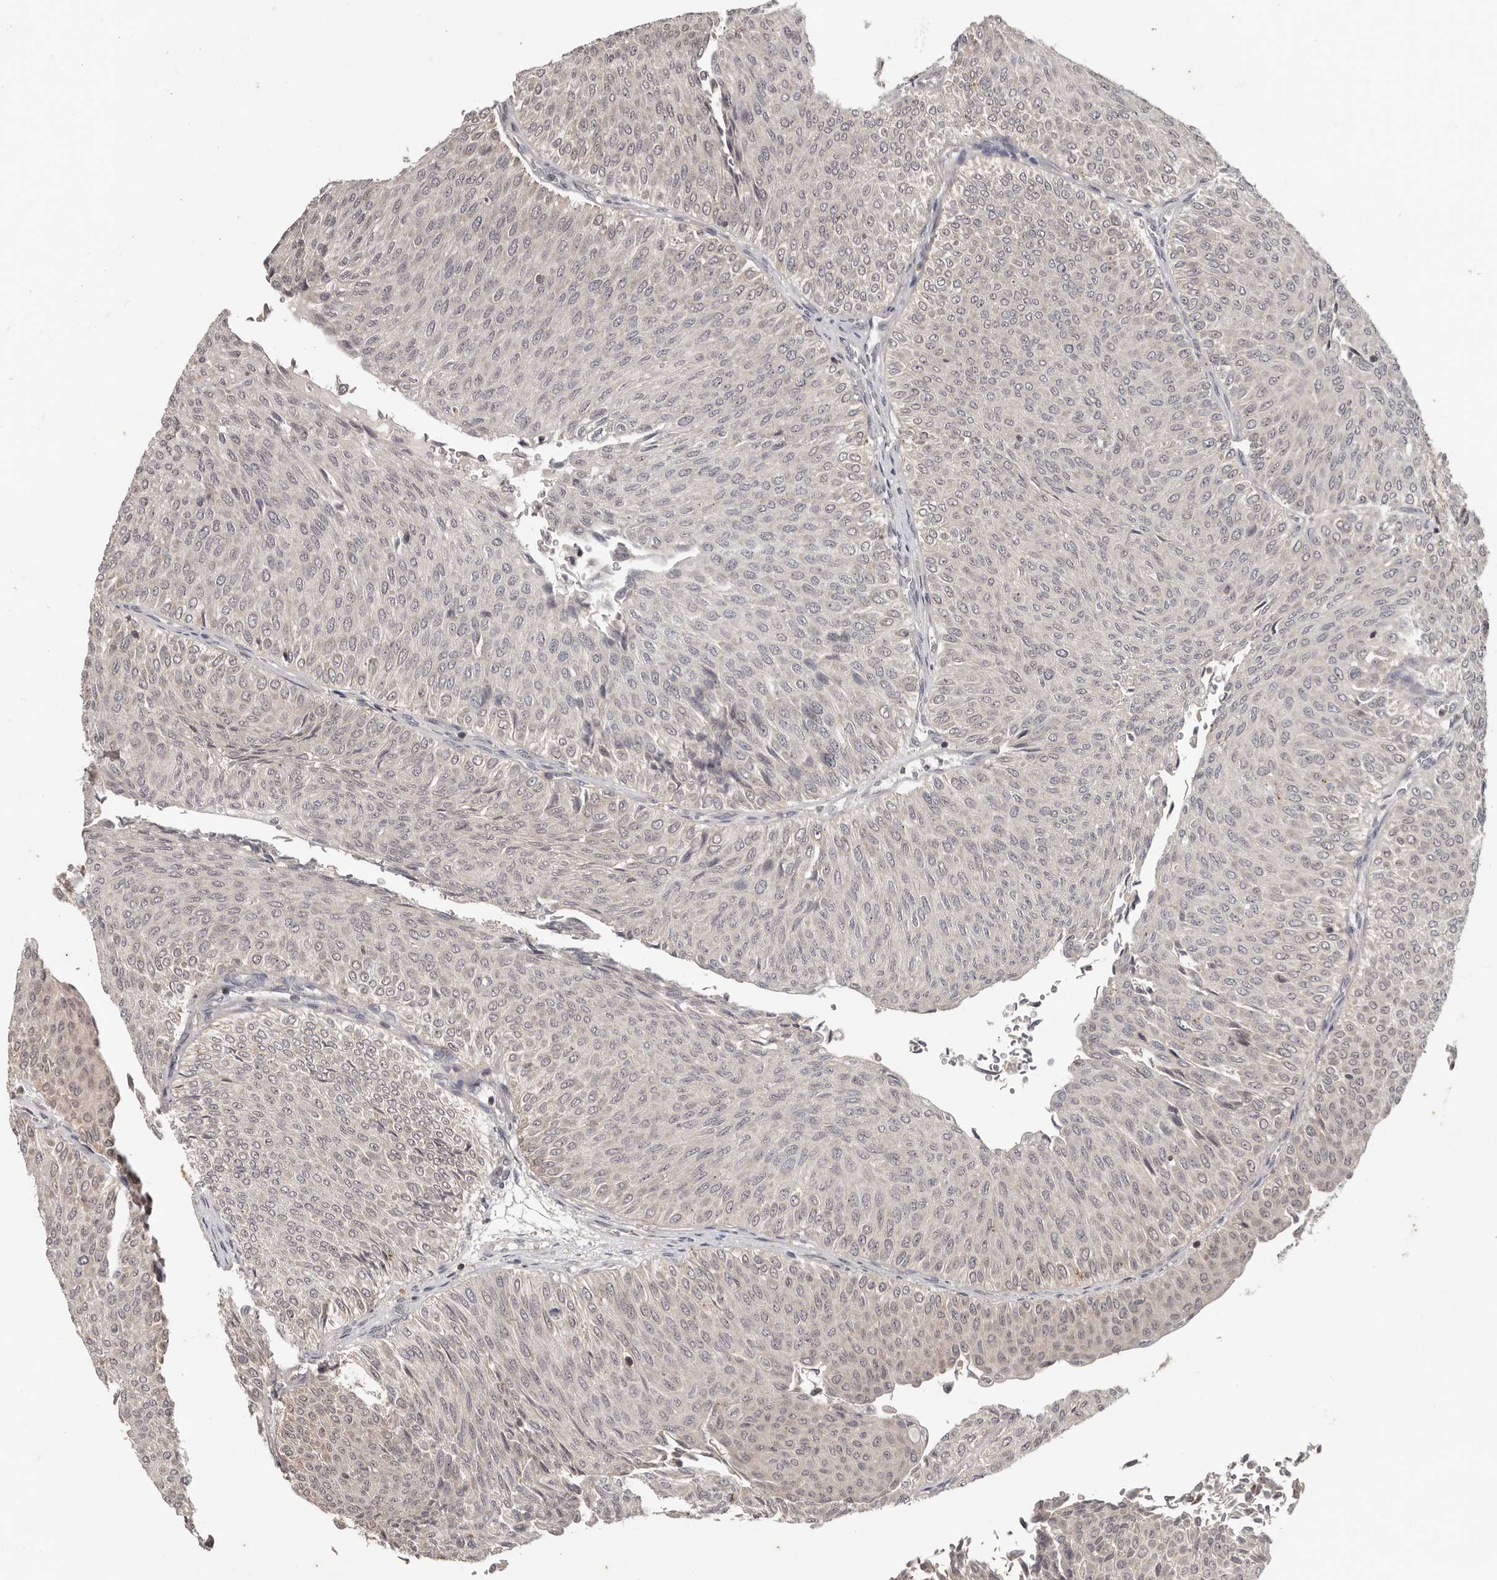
{"staining": {"intensity": "weak", "quantity": "<25%", "location": "cytoplasmic/membranous,nuclear"}, "tissue": "urothelial cancer", "cell_type": "Tumor cells", "image_type": "cancer", "snomed": [{"axis": "morphology", "description": "Urothelial carcinoma, Low grade"}, {"axis": "topography", "description": "Urinary bladder"}], "caption": "A micrograph of urothelial cancer stained for a protein shows no brown staining in tumor cells.", "gene": "ANKRD44", "patient": {"sex": "male", "age": 78}}